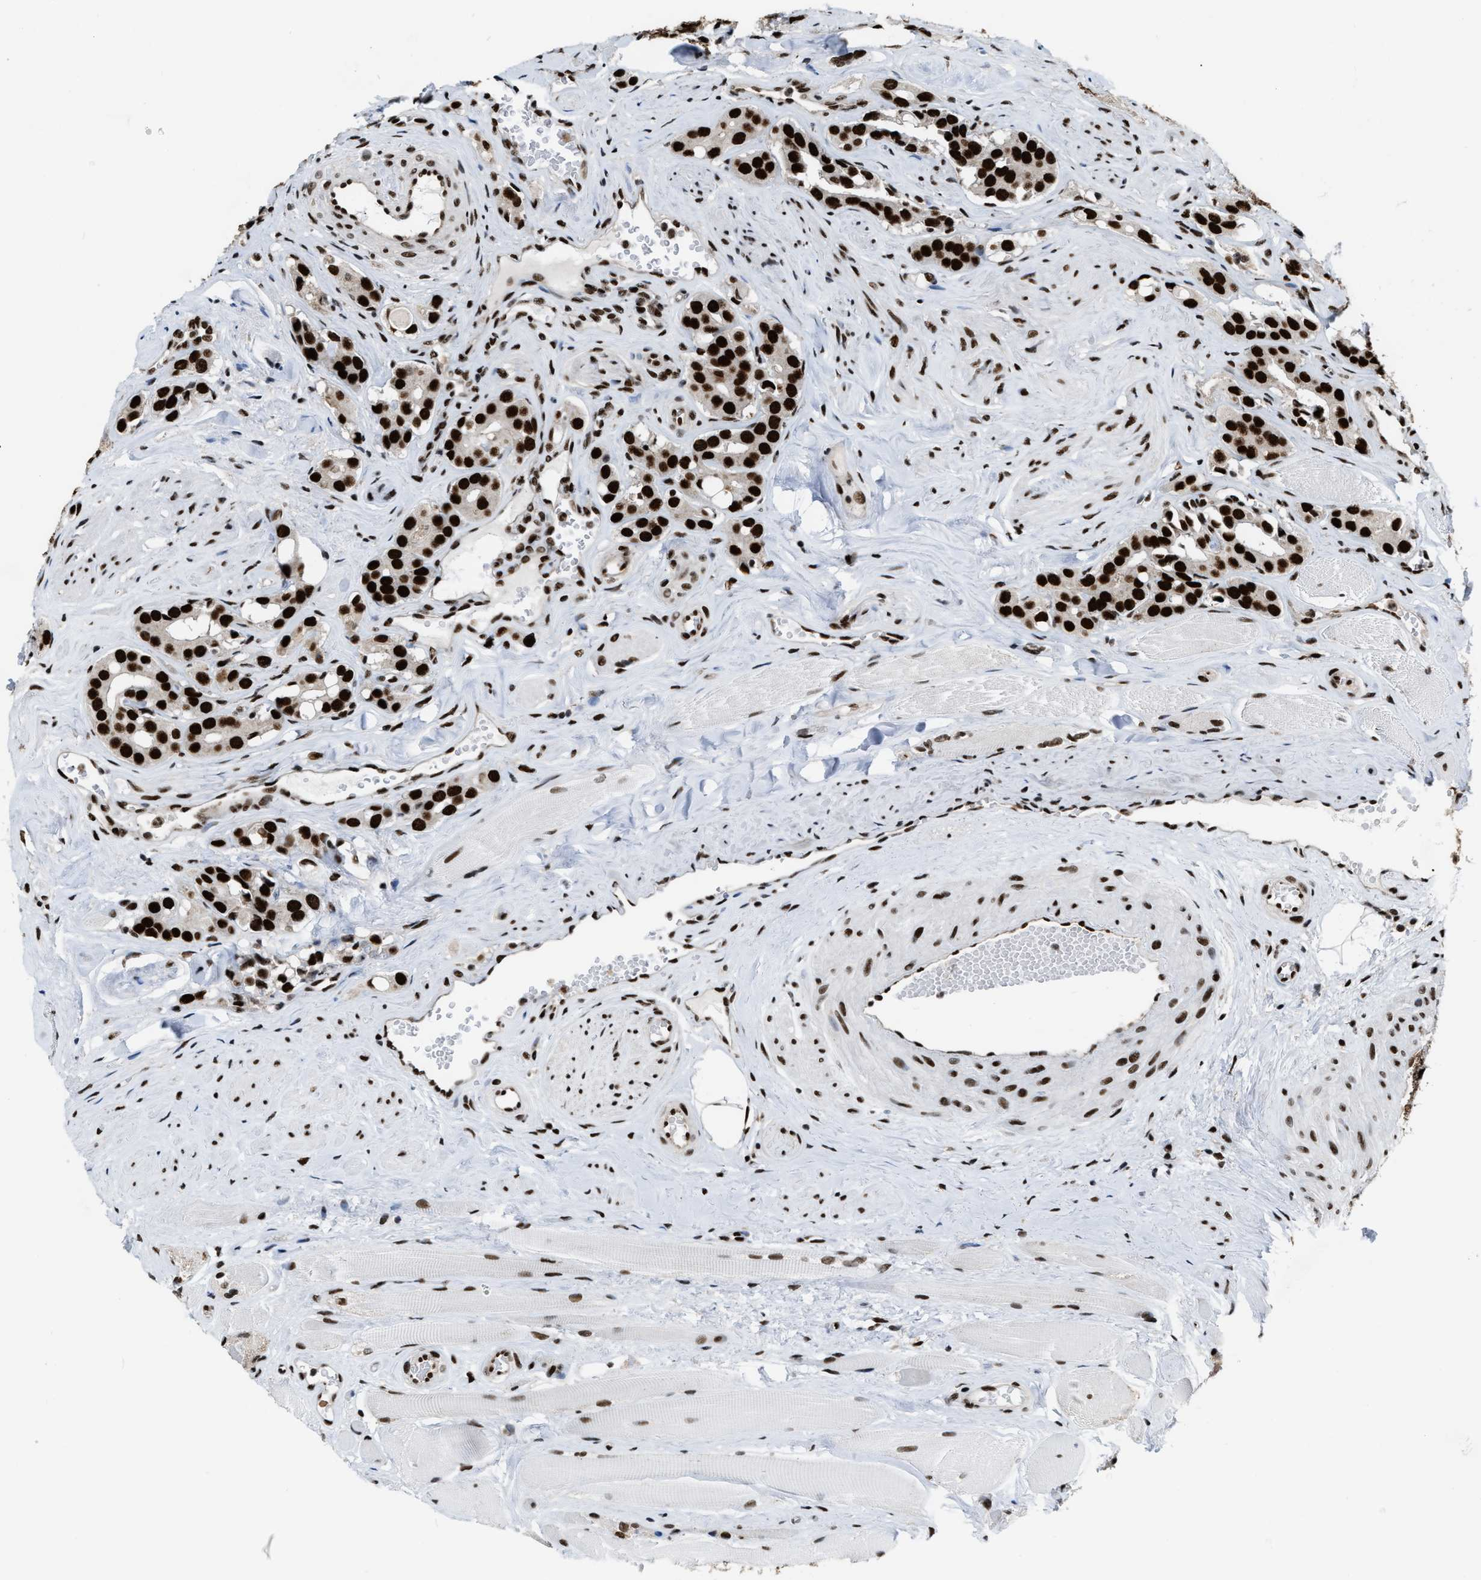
{"staining": {"intensity": "strong", "quantity": ">75%", "location": "nuclear"}, "tissue": "prostate cancer", "cell_type": "Tumor cells", "image_type": "cancer", "snomed": [{"axis": "morphology", "description": "Adenocarcinoma, High grade"}, {"axis": "topography", "description": "Prostate"}], "caption": "This is an image of immunohistochemistry (IHC) staining of prostate adenocarcinoma (high-grade), which shows strong staining in the nuclear of tumor cells.", "gene": "NUMA1", "patient": {"sex": "male", "age": 52}}